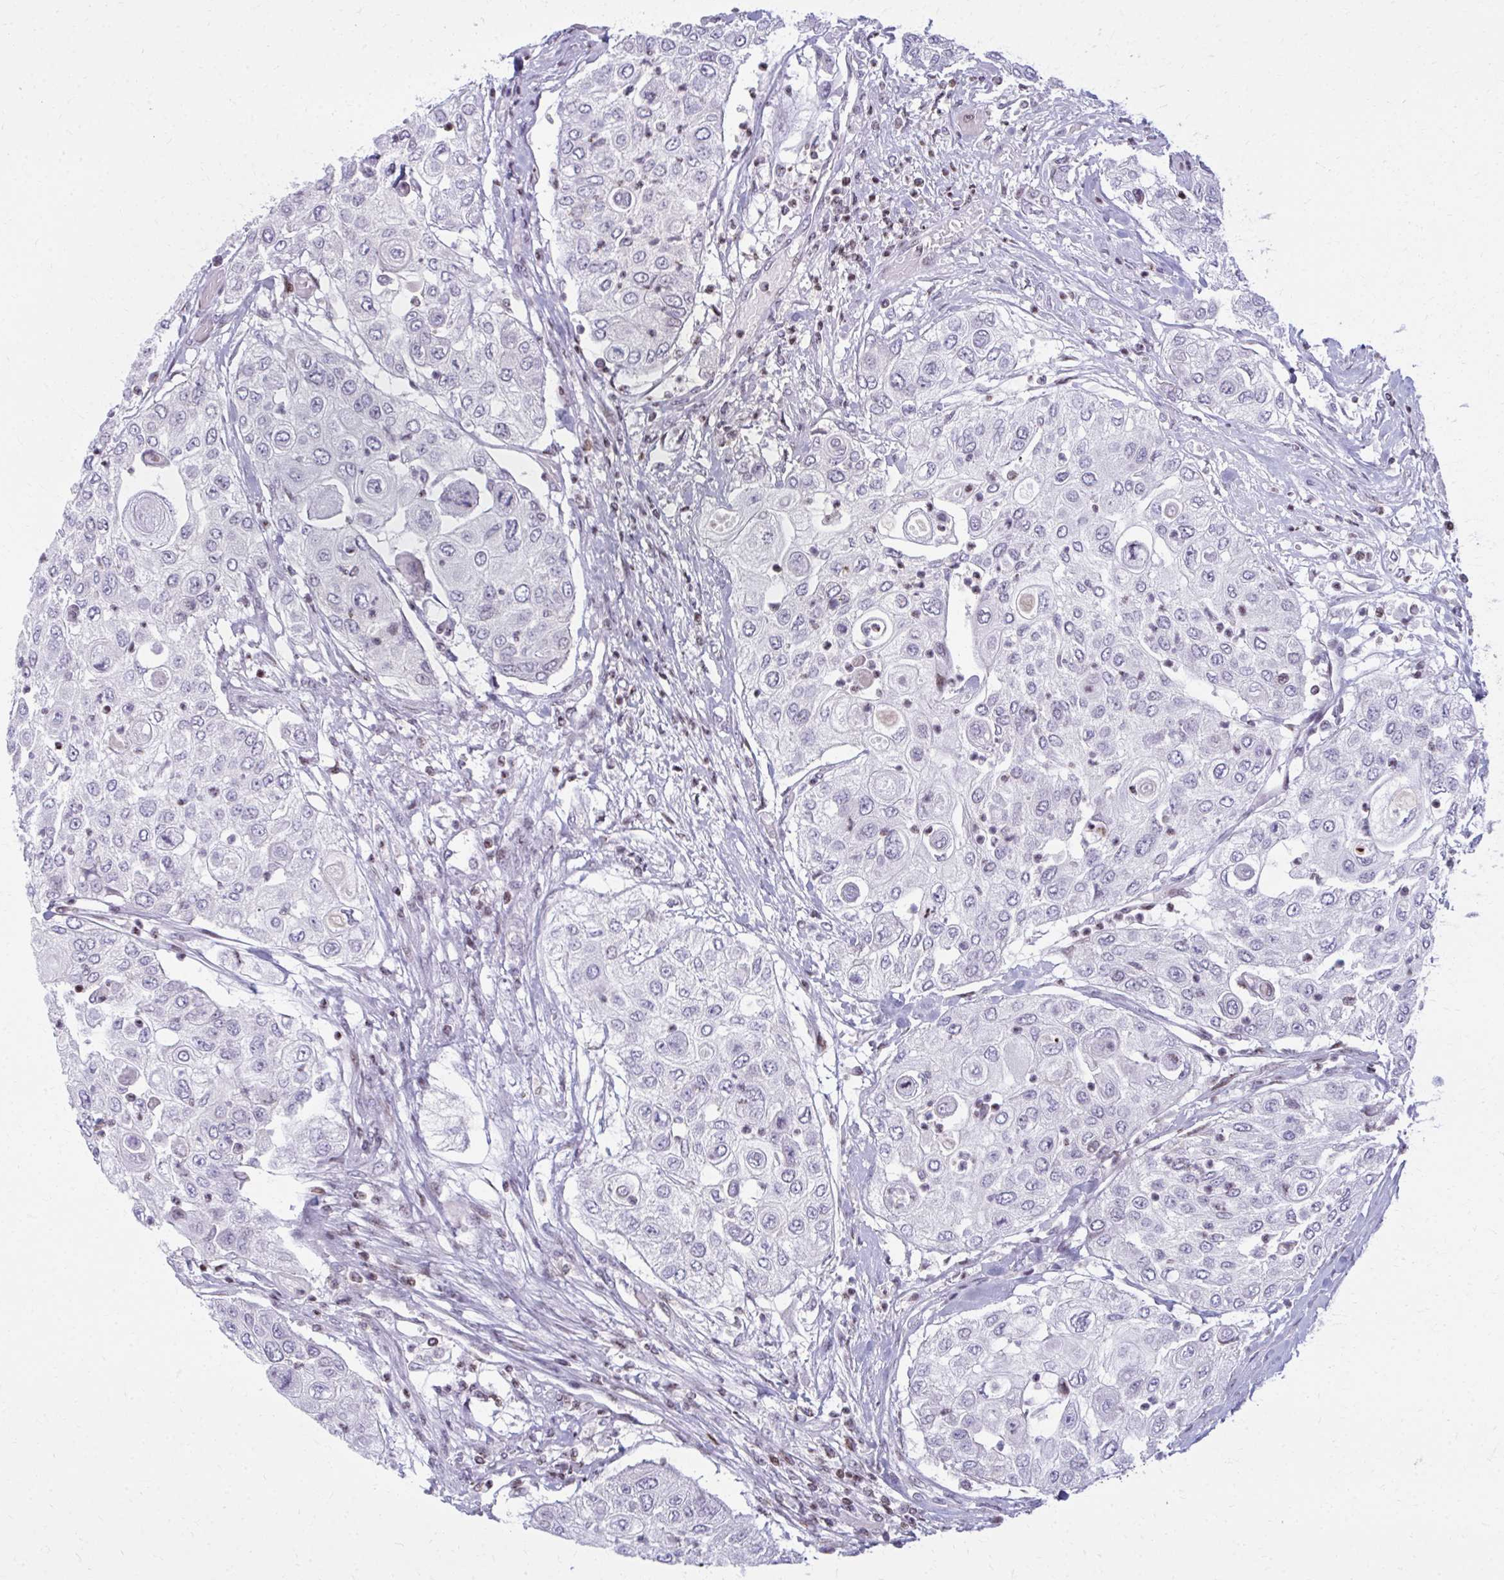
{"staining": {"intensity": "negative", "quantity": "none", "location": "none"}, "tissue": "urothelial cancer", "cell_type": "Tumor cells", "image_type": "cancer", "snomed": [{"axis": "morphology", "description": "Urothelial carcinoma, High grade"}, {"axis": "topography", "description": "Urinary bladder"}], "caption": "Immunohistochemical staining of human urothelial cancer reveals no significant positivity in tumor cells.", "gene": "AP5M1", "patient": {"sex": "female", "age": 79}}